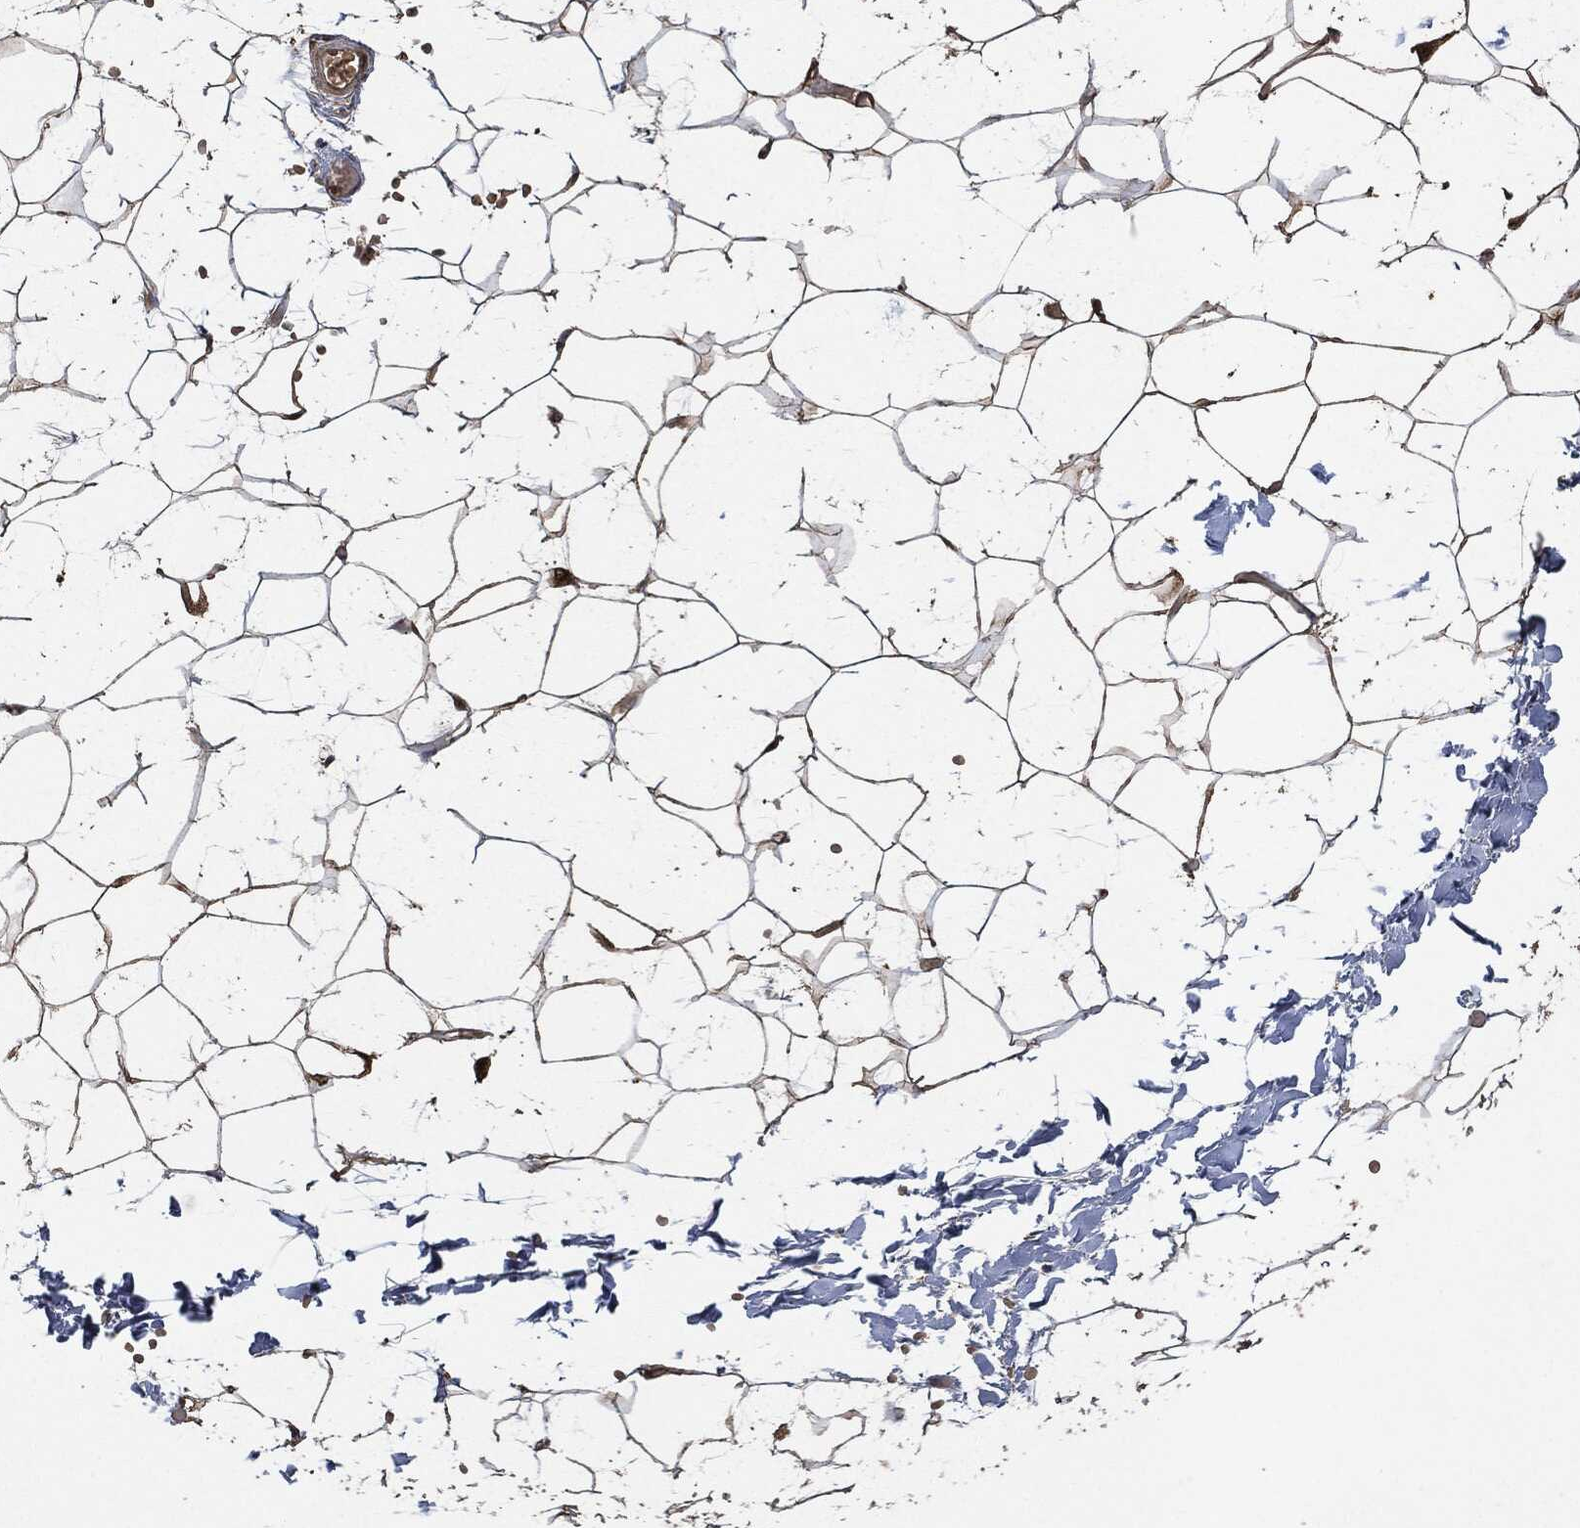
{"staining": {"intensity": "moderate", "quantity": "<25%", "location": "cytoplasmic/membranous"}, "tissue": "adipose tissue", "cell_type": "Adipocytes", "image_type": "normal", "snomed": [{"axis": "morphology", "description": "Normal tissue, NOS"}, {"axis": "topography", "description": "Skin"}, {"axis": "topography", "description": "Peripheral nerve tissue"}], "caption": "A low amount of moderate cytoplasmic/membranous positivity is appreciated in about <25% of adipocytes in benign adipose tissue. (brown staining indicates protein expression, while blue staining denotes nuclei).", "gene": "BRAF", "patient": {"sex": "female", "age": 56}}